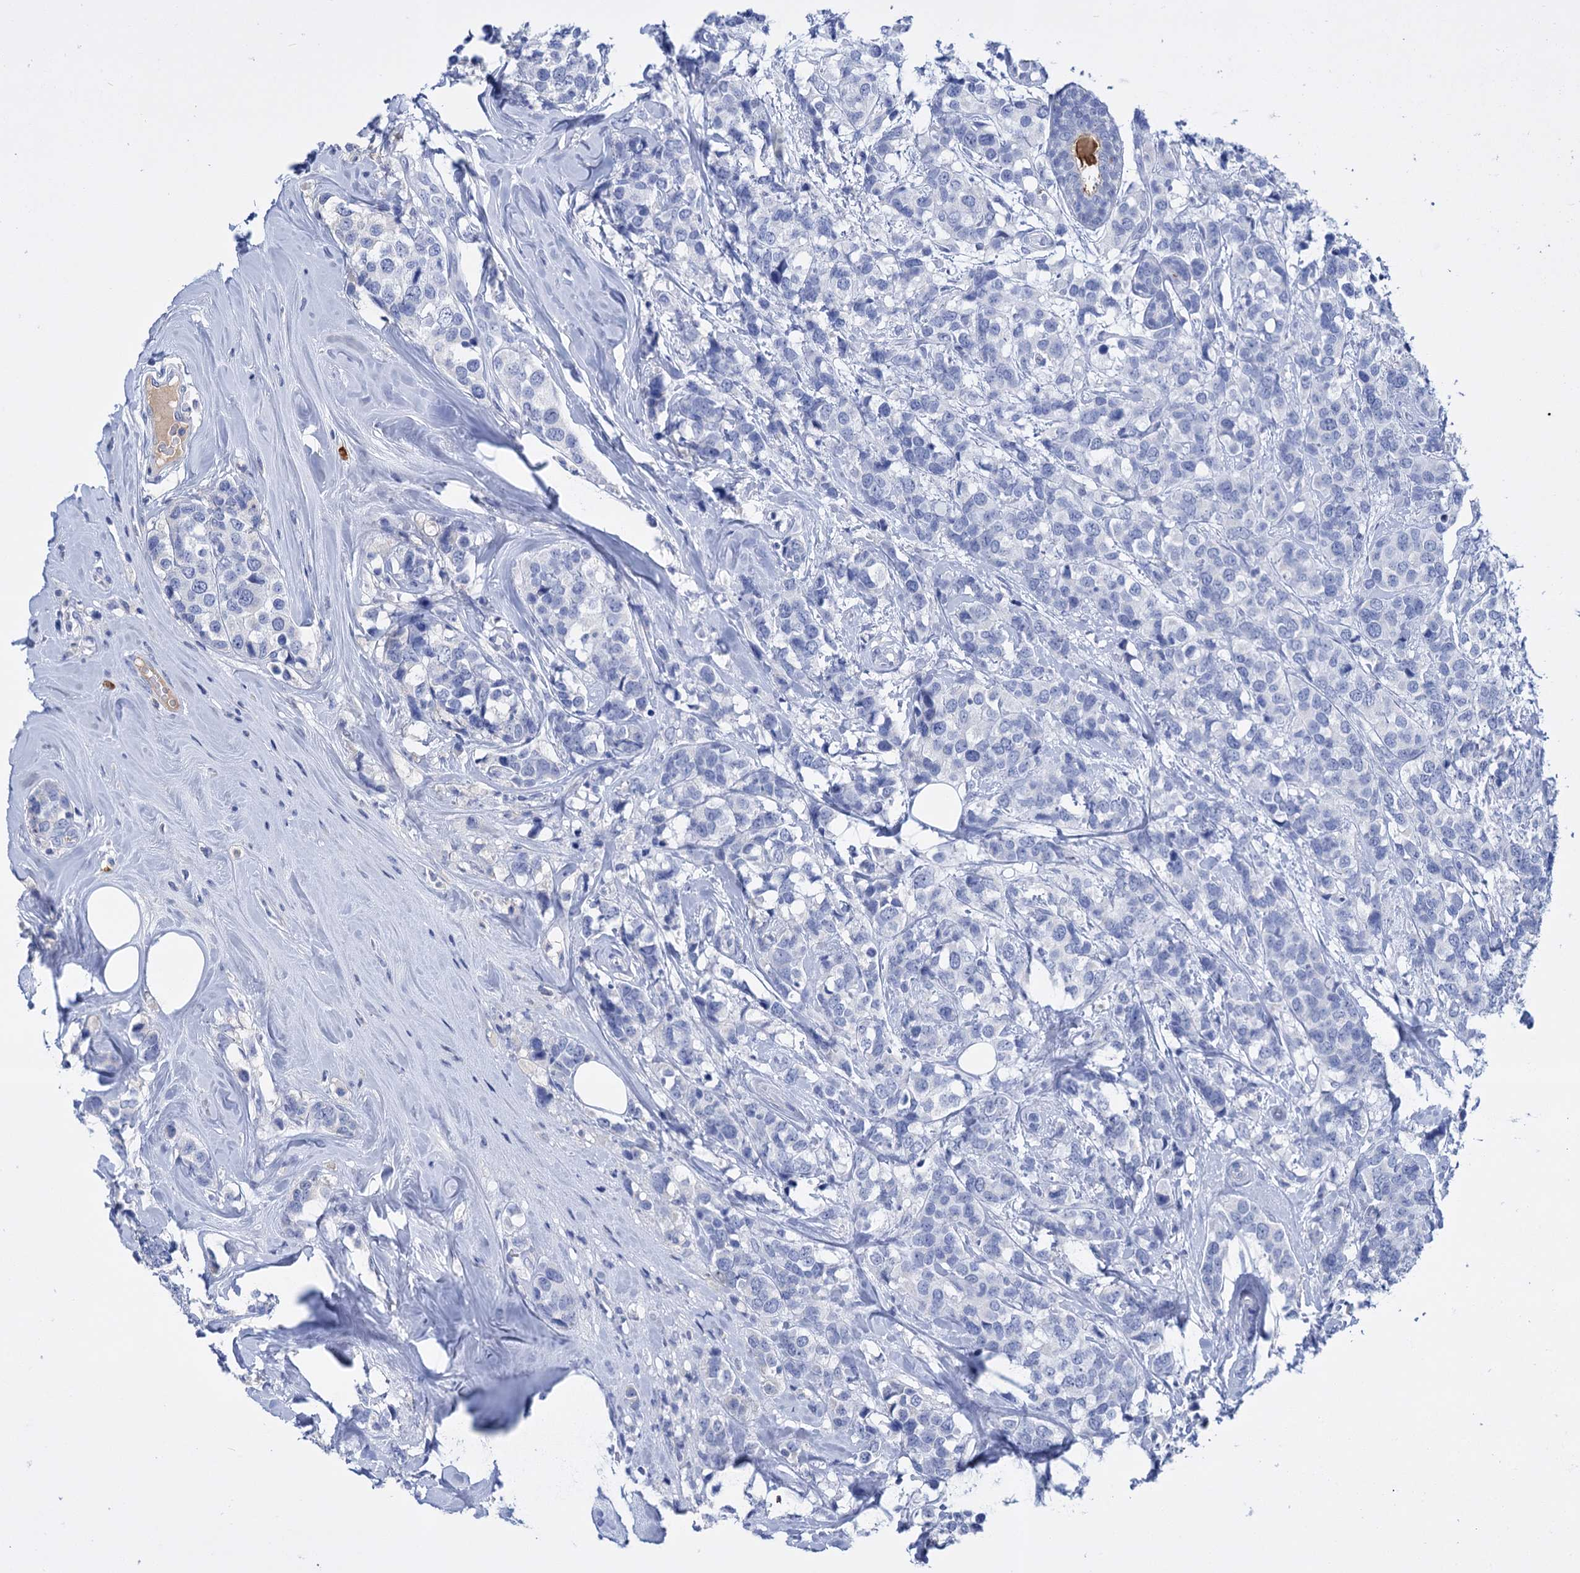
{"staining": {"intensity": "negative", "quantity": "none", "location": "none"}, "tissue": "breast cancer", "cell_type": "Tumor cells", "image_type": "cancer", "snomed": [{"axis": "morphology", "description": "Lobular carcinoma"}, {"axis": "topography", "description": "Breast"}], "caption": "IHC of human lobular carcinoma (breast) shows no expression in tumor cells.", "gene": "FBXW12", "patient": {"sex": "female", "age": 59}}